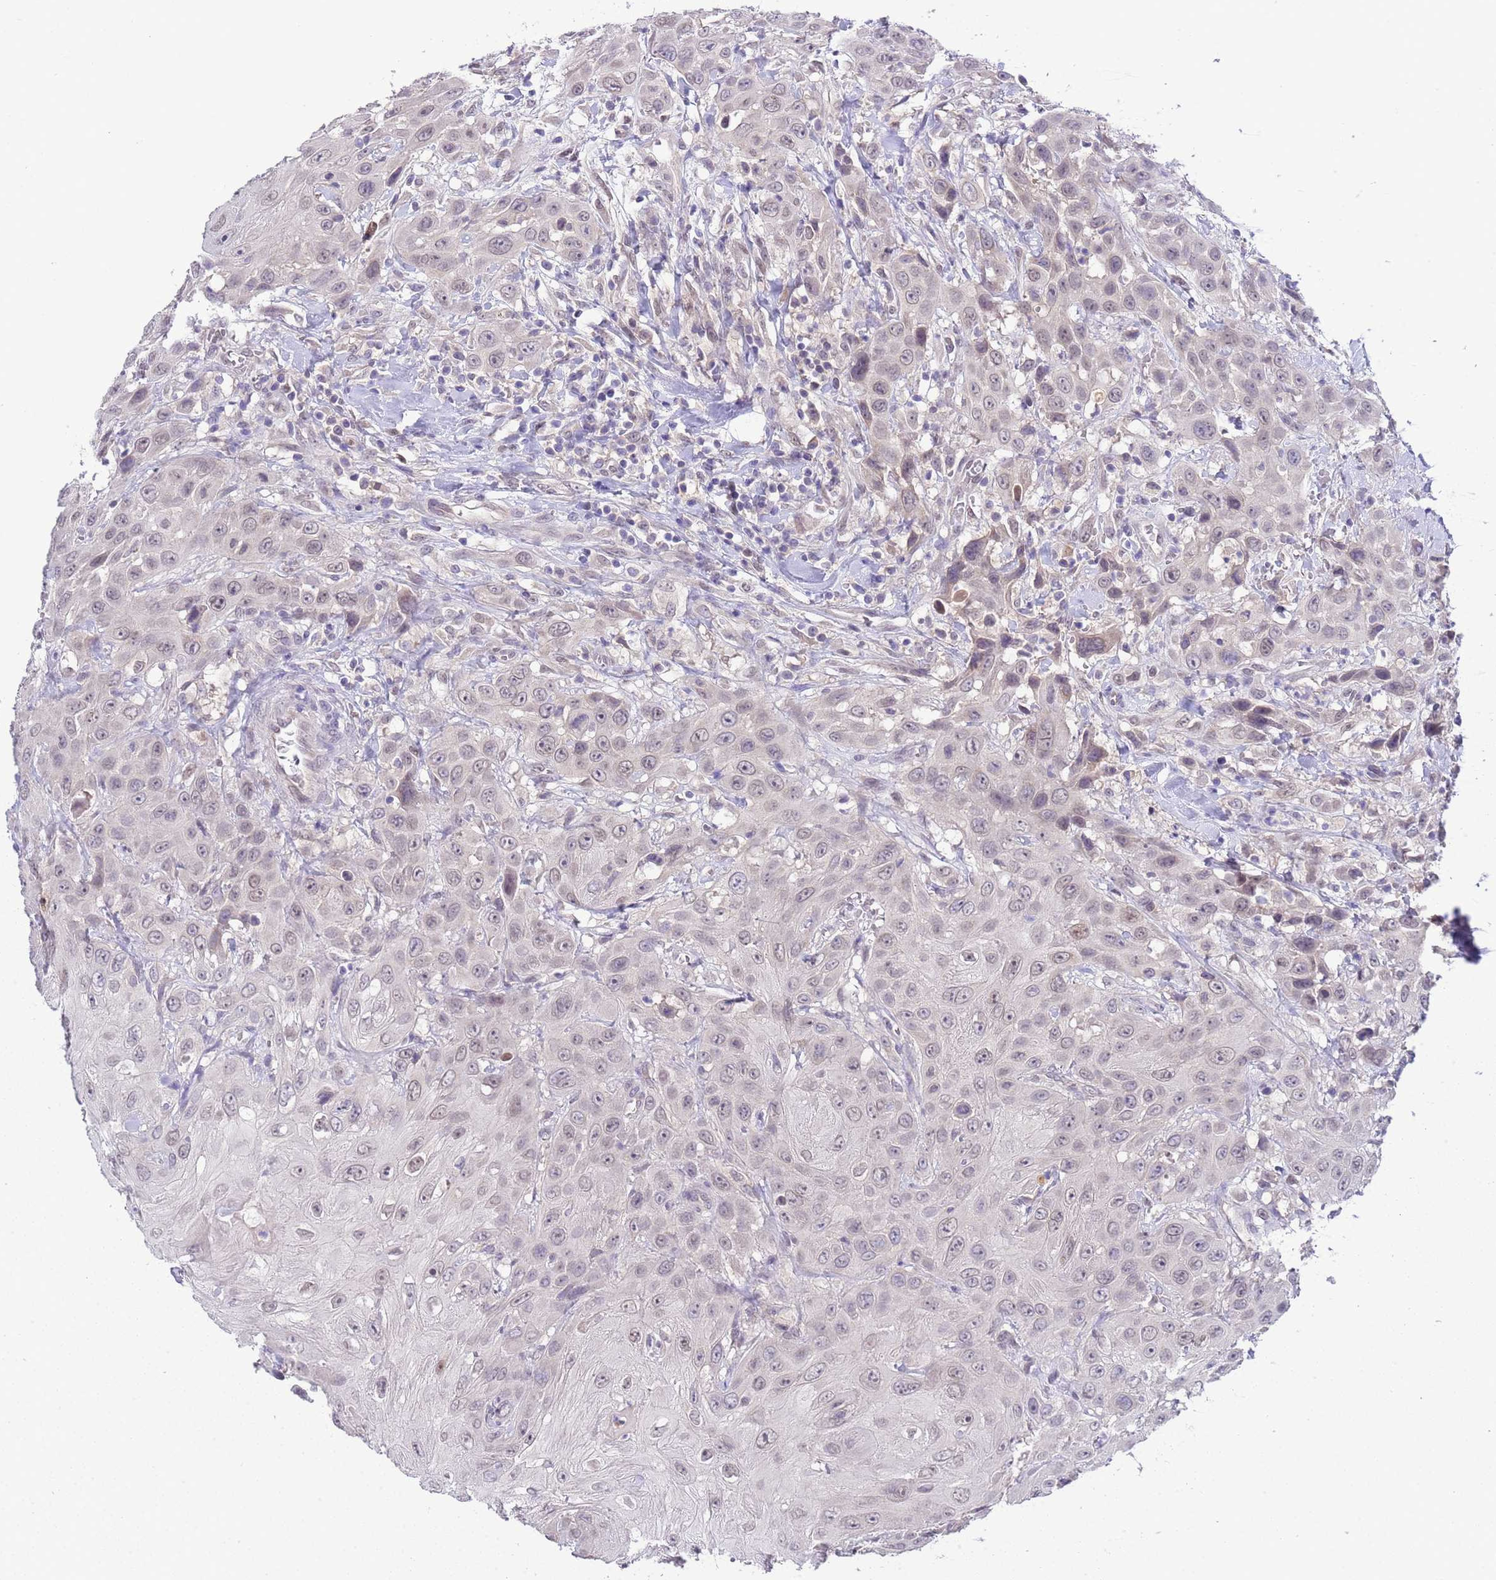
{"staining": {"intensity": "weak", "quantity": "<25%", "location": "nuclear"}, "tissue": "head and neck cancer", "cell_type": "Tumor cells", "image_type": "cancer", "snomed": [{"axis": "morphology", "description": "Squamous cell carcinoma, NOS"}, {"axis": "topography", "description": "Head-Neck"}], "caption": "Tumor cells are negative for protein expression in human head and neck squamous cell carcinoma. Brightfield microscopy of immunohistochemistry stained with DAB (3,3'-diaminobenzidine) (brown) and hematoxylin (blue), captured at high magnification.", "gene": "TRMT10A", "patient": {"sex": "male", "age": 81}}